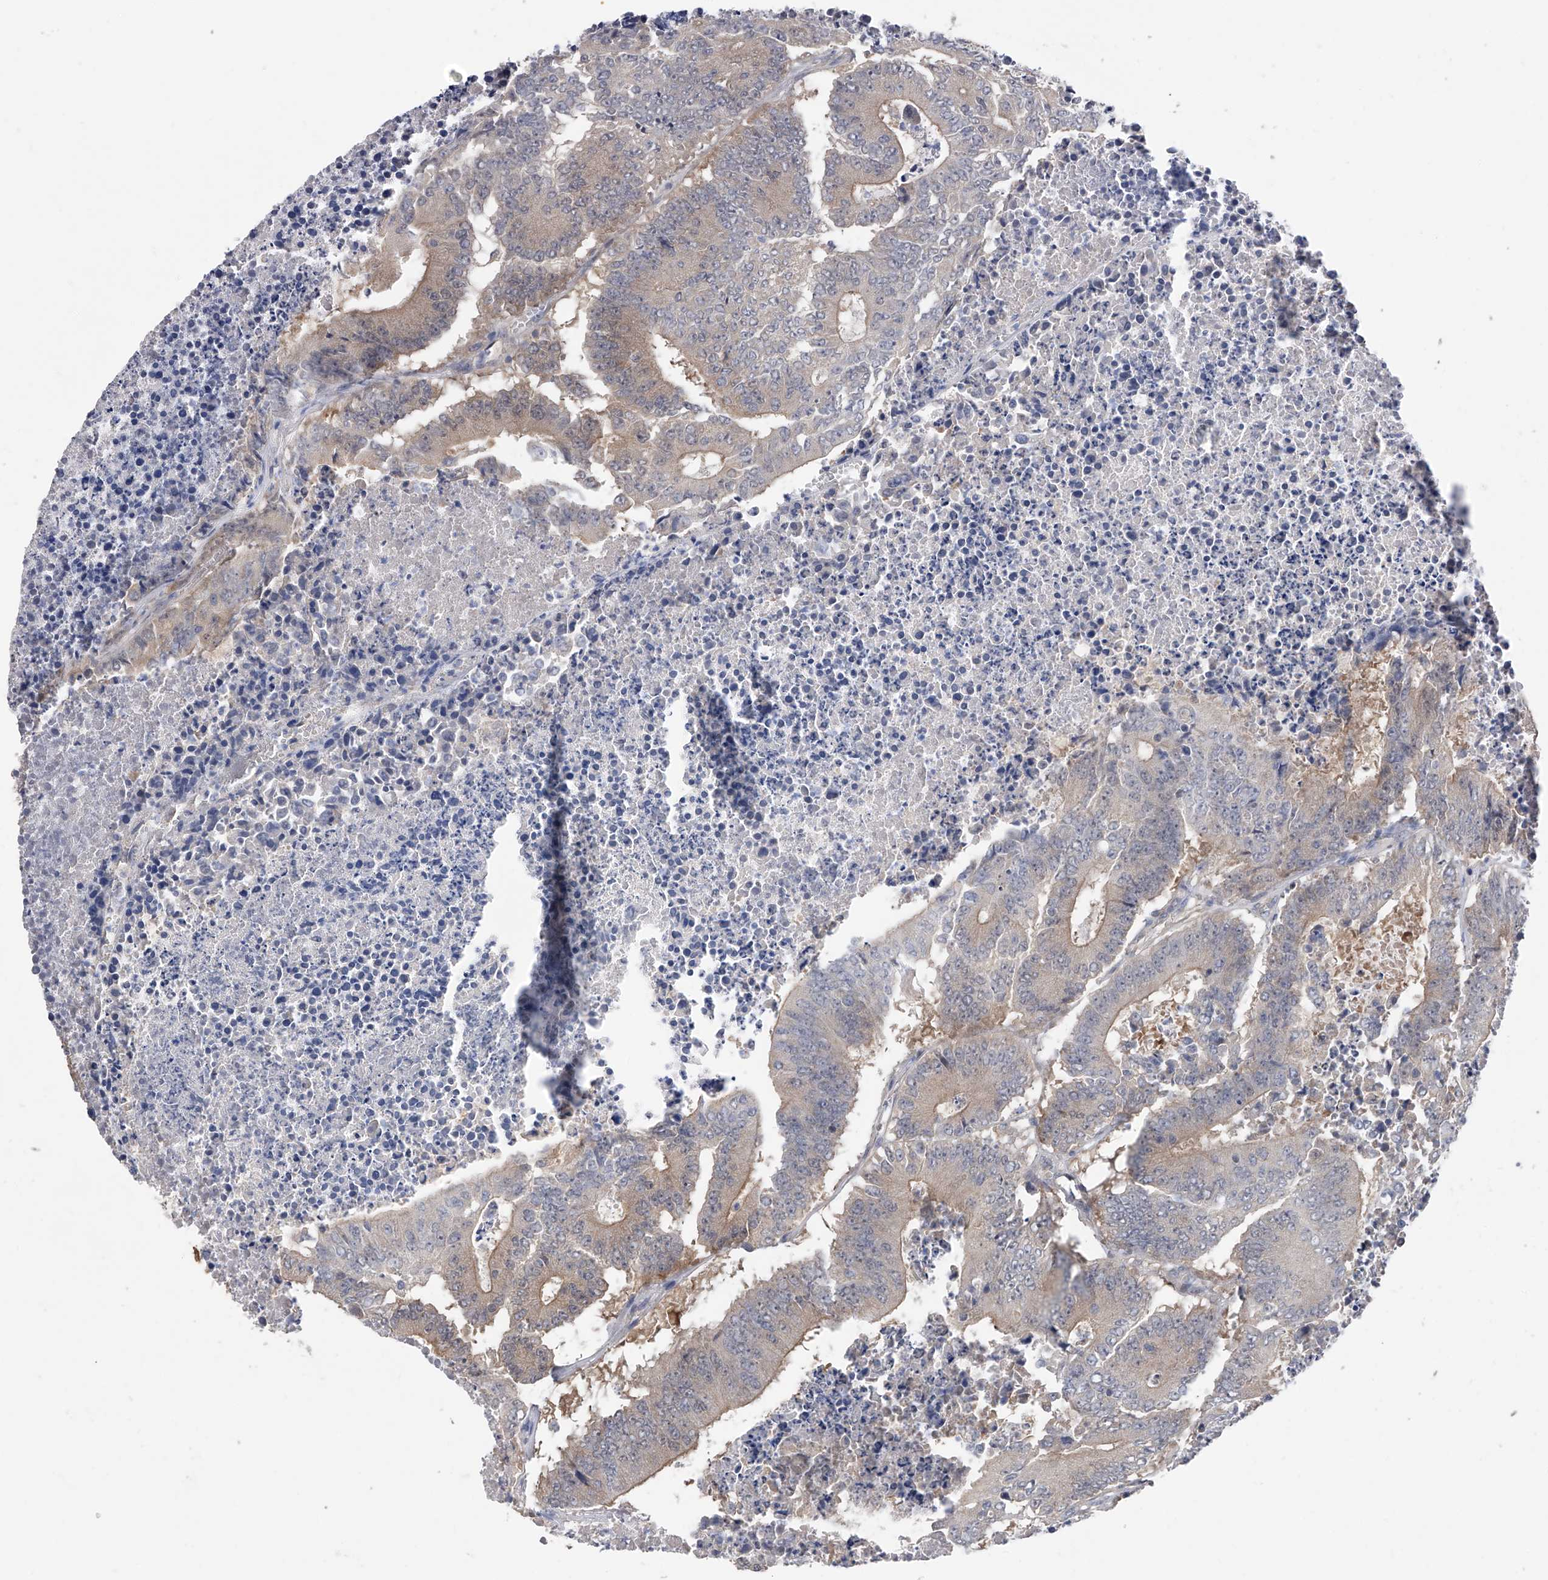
{"staining": {"intensity": "negative", "quantity": "none", "location": "none"}, "tissue": "colorectal cancer", "cell_type": "Tumor cells", "image_type": "cancer", "snomed": [{"axis": "morphology", "description": "Adenocarcinoma, NOS"}, {"axis": "topography", "description": "Colon"}], "caption": "Tumor cells show no significant protein expression in colorectal cancer (adenocarcinoma). The staining was performed using DAB (3,3'-diaminobenzidine) to visualize the protein expression in brown, while the nuclei were stained in blue with hematoxylin (Magnification: 20x).", "gene": "CFAP298", "patient": {"sex": "male", "age": 87}}